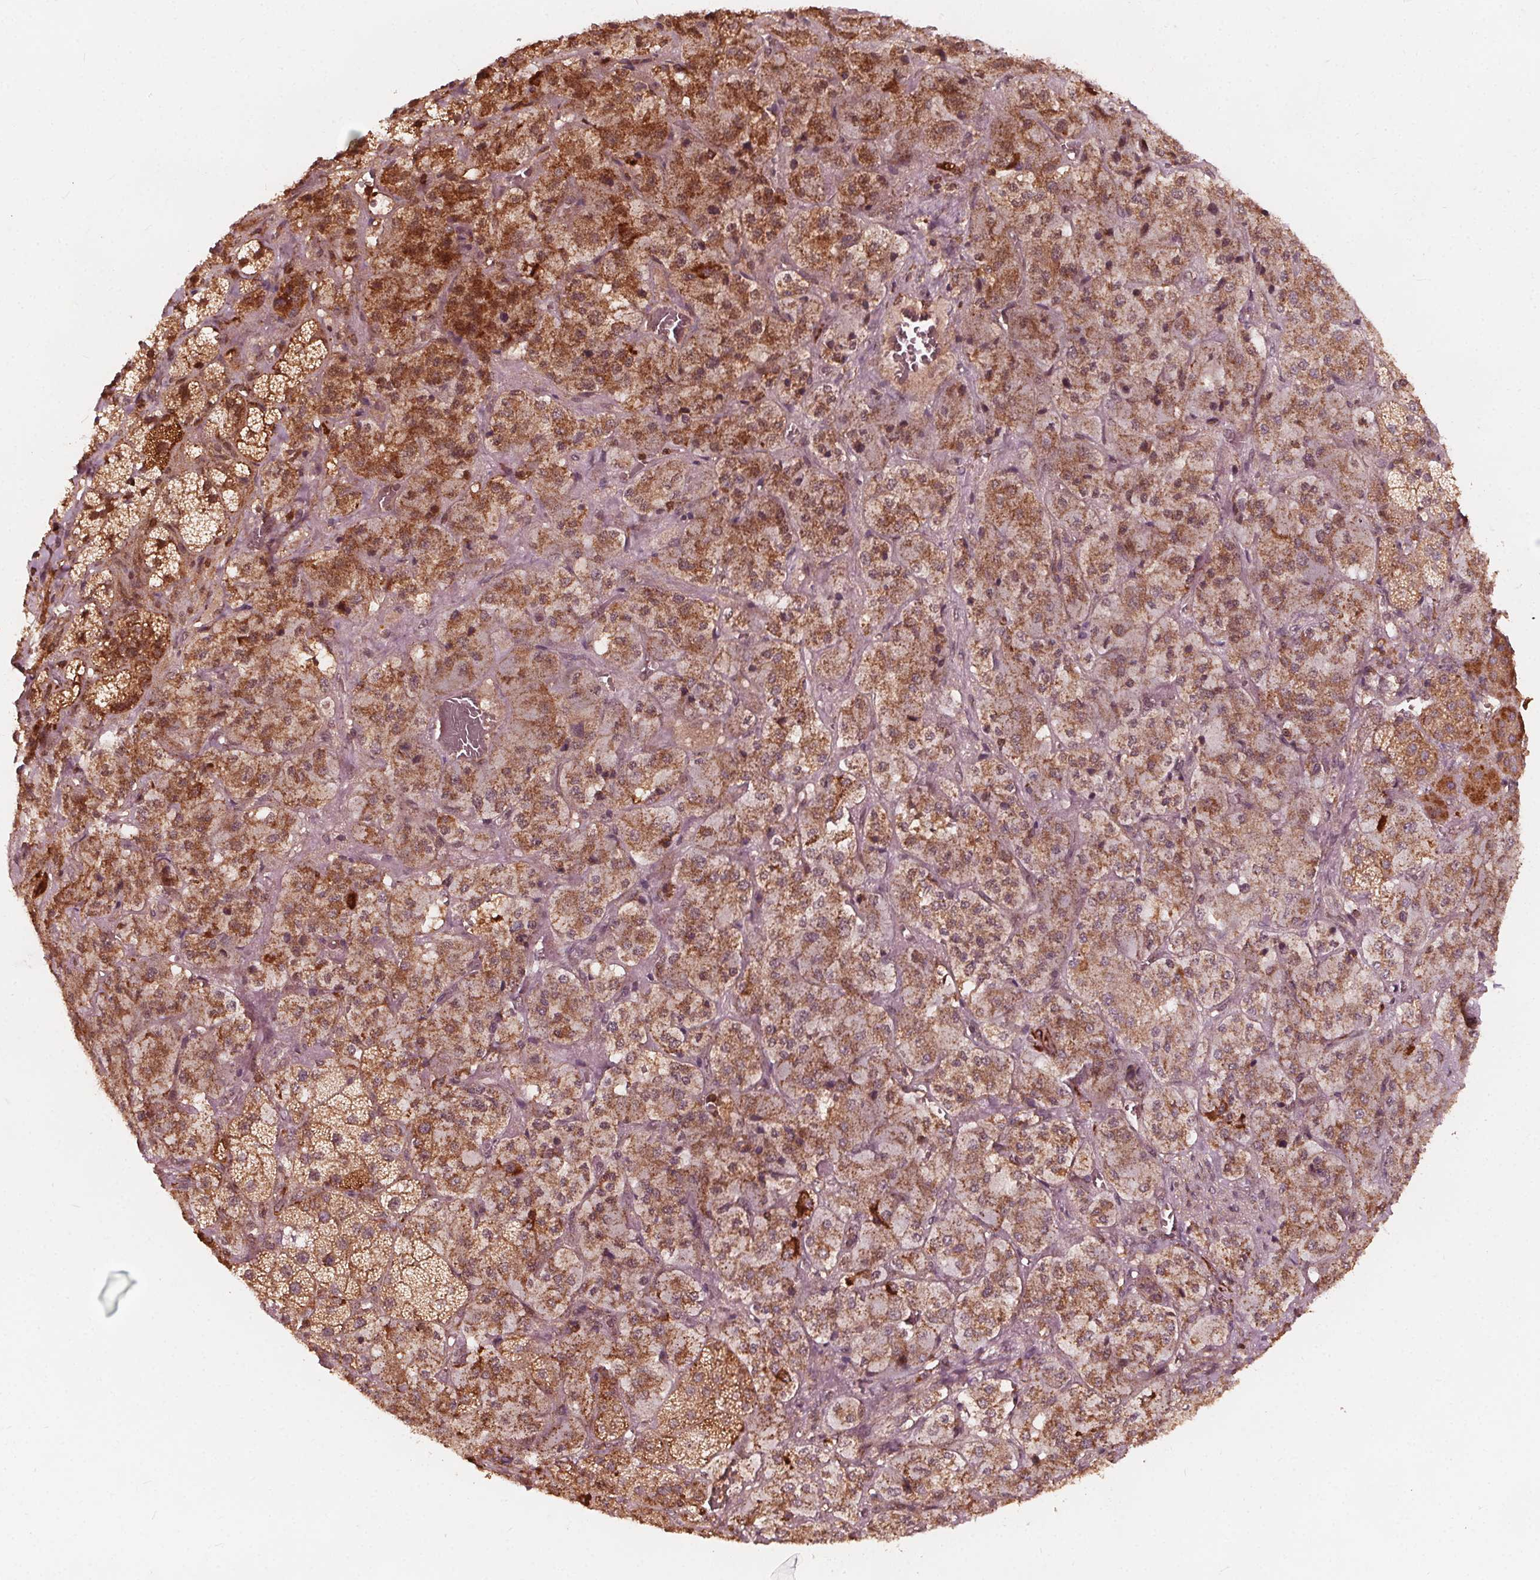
{"staining": {"intensity": "strong", "quantity": ">75%", "location": "cytoplasmic/membranous,nuclear"}, "tissue": "adrenal gland", "cell_type": "Glandular cells", "image_type": "normal", "snomed": [{"axis": "morphology", "description": "Normal tissue, NOS"}, {"axis": "topography", "description": "Adrenal gland"}], "caption": "A brown stain shows strong cytoplasmic/membranous,nuclear expression of a protein in glandular cells of unremarkable adrenal gland. The protein of interest is stained brown, and the nuclei are stained in blue (DAB (3,3'-diaminobenzidine) IHC with brightfield microscopy, high magnification).", "gene": "AIP", "patient": {"sex": "male", "age": 57}}